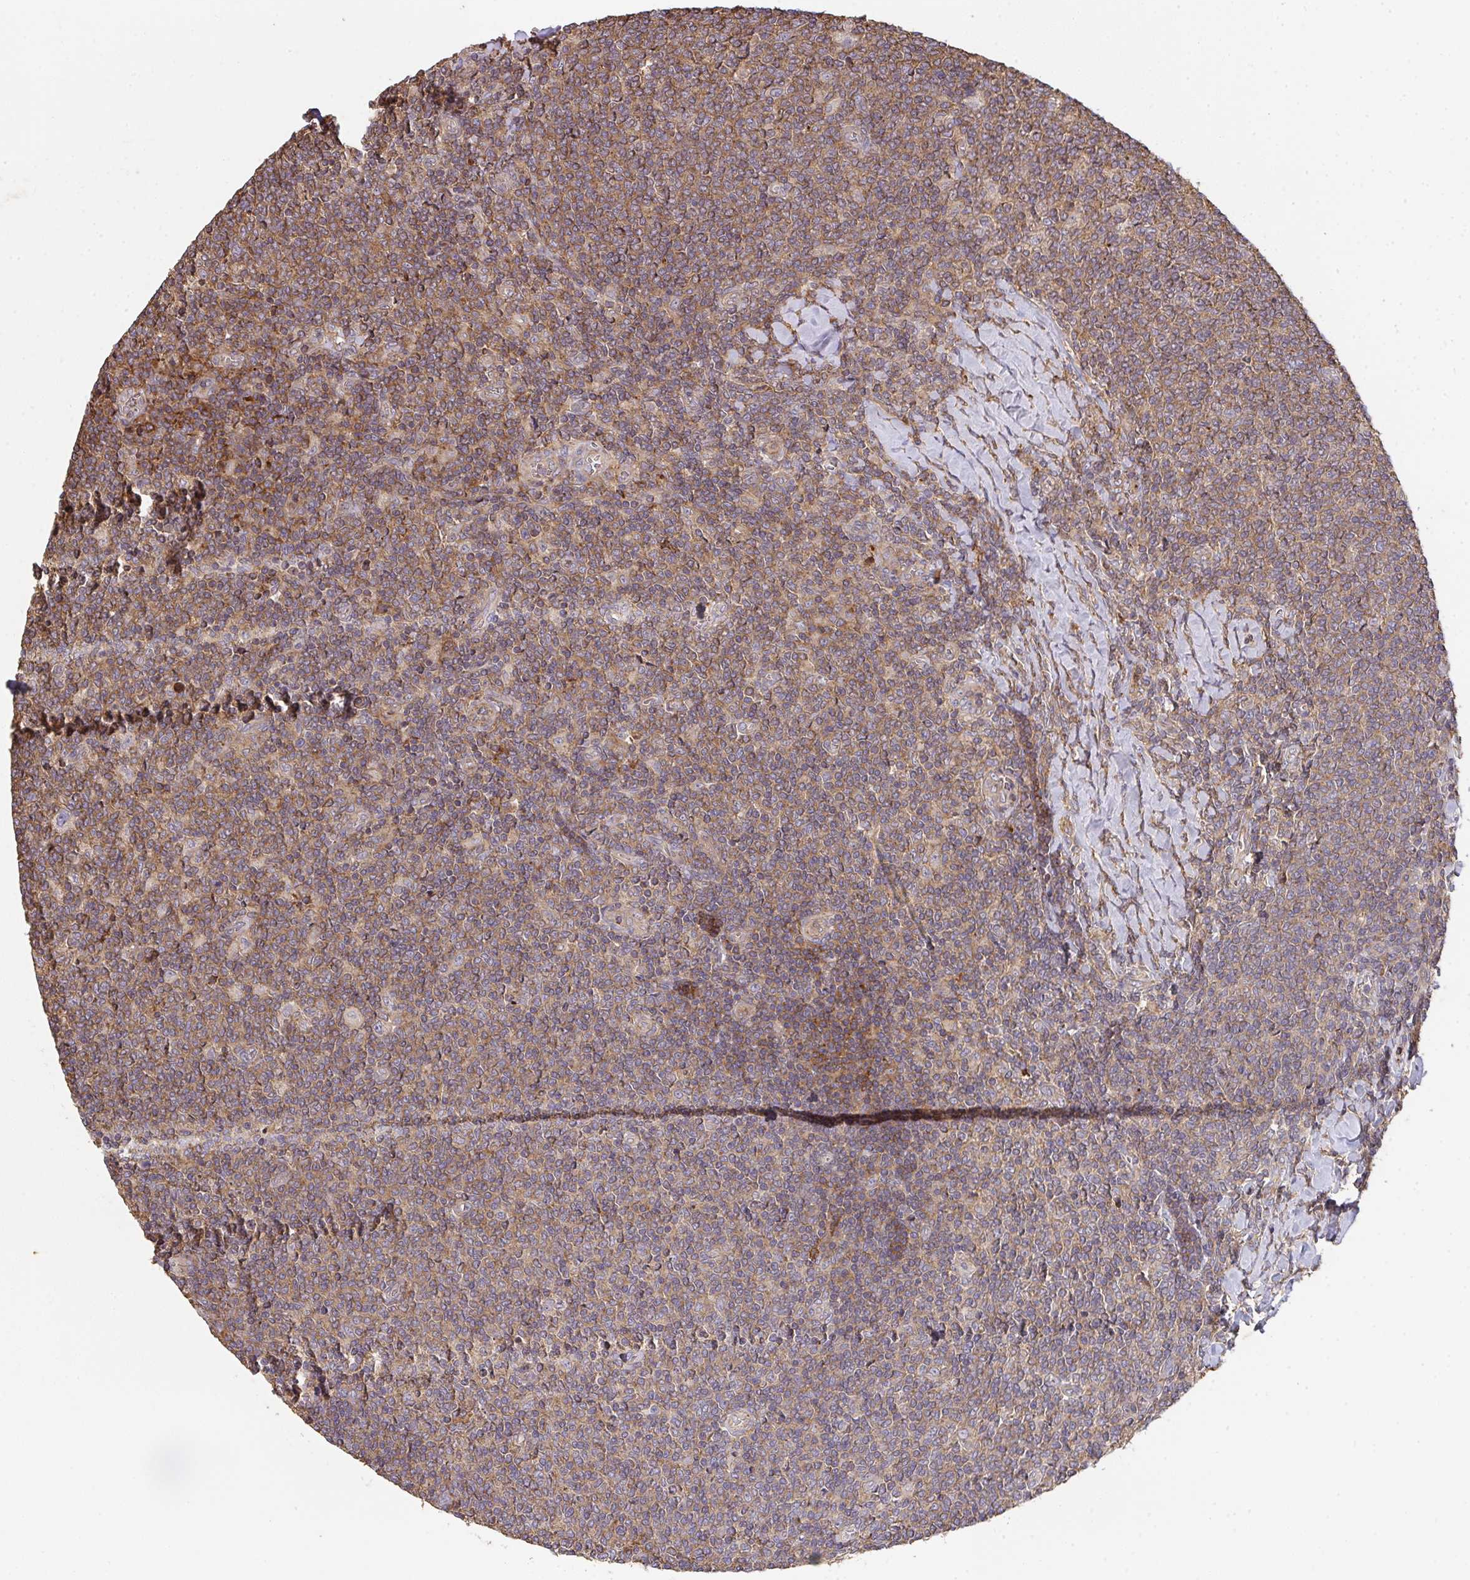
{"staining": {"intensity": "moderate", "quantity": ">75%", "location": "cytoplasmic/membranous"}, "tissue": "lymphoma", "cell_type": "Tumor cells", "image_type": "cancer", "snomed": [{"axis": "morphology", "description": "Malignant lymphoma, non-Hodgkin's type, Low grade"}, {"axis": "topography", "description": "Lymph node"}], "caption": "The photomicrograph reveals staining of malignant lymphoma, non-Hodgkin's type (low-grade), revealing moderate cytoplasmic/membranous protein staining (brown color) within tumor cells.", "gene": "TNMD", "patient": {"sex": "male", "age": 52}}